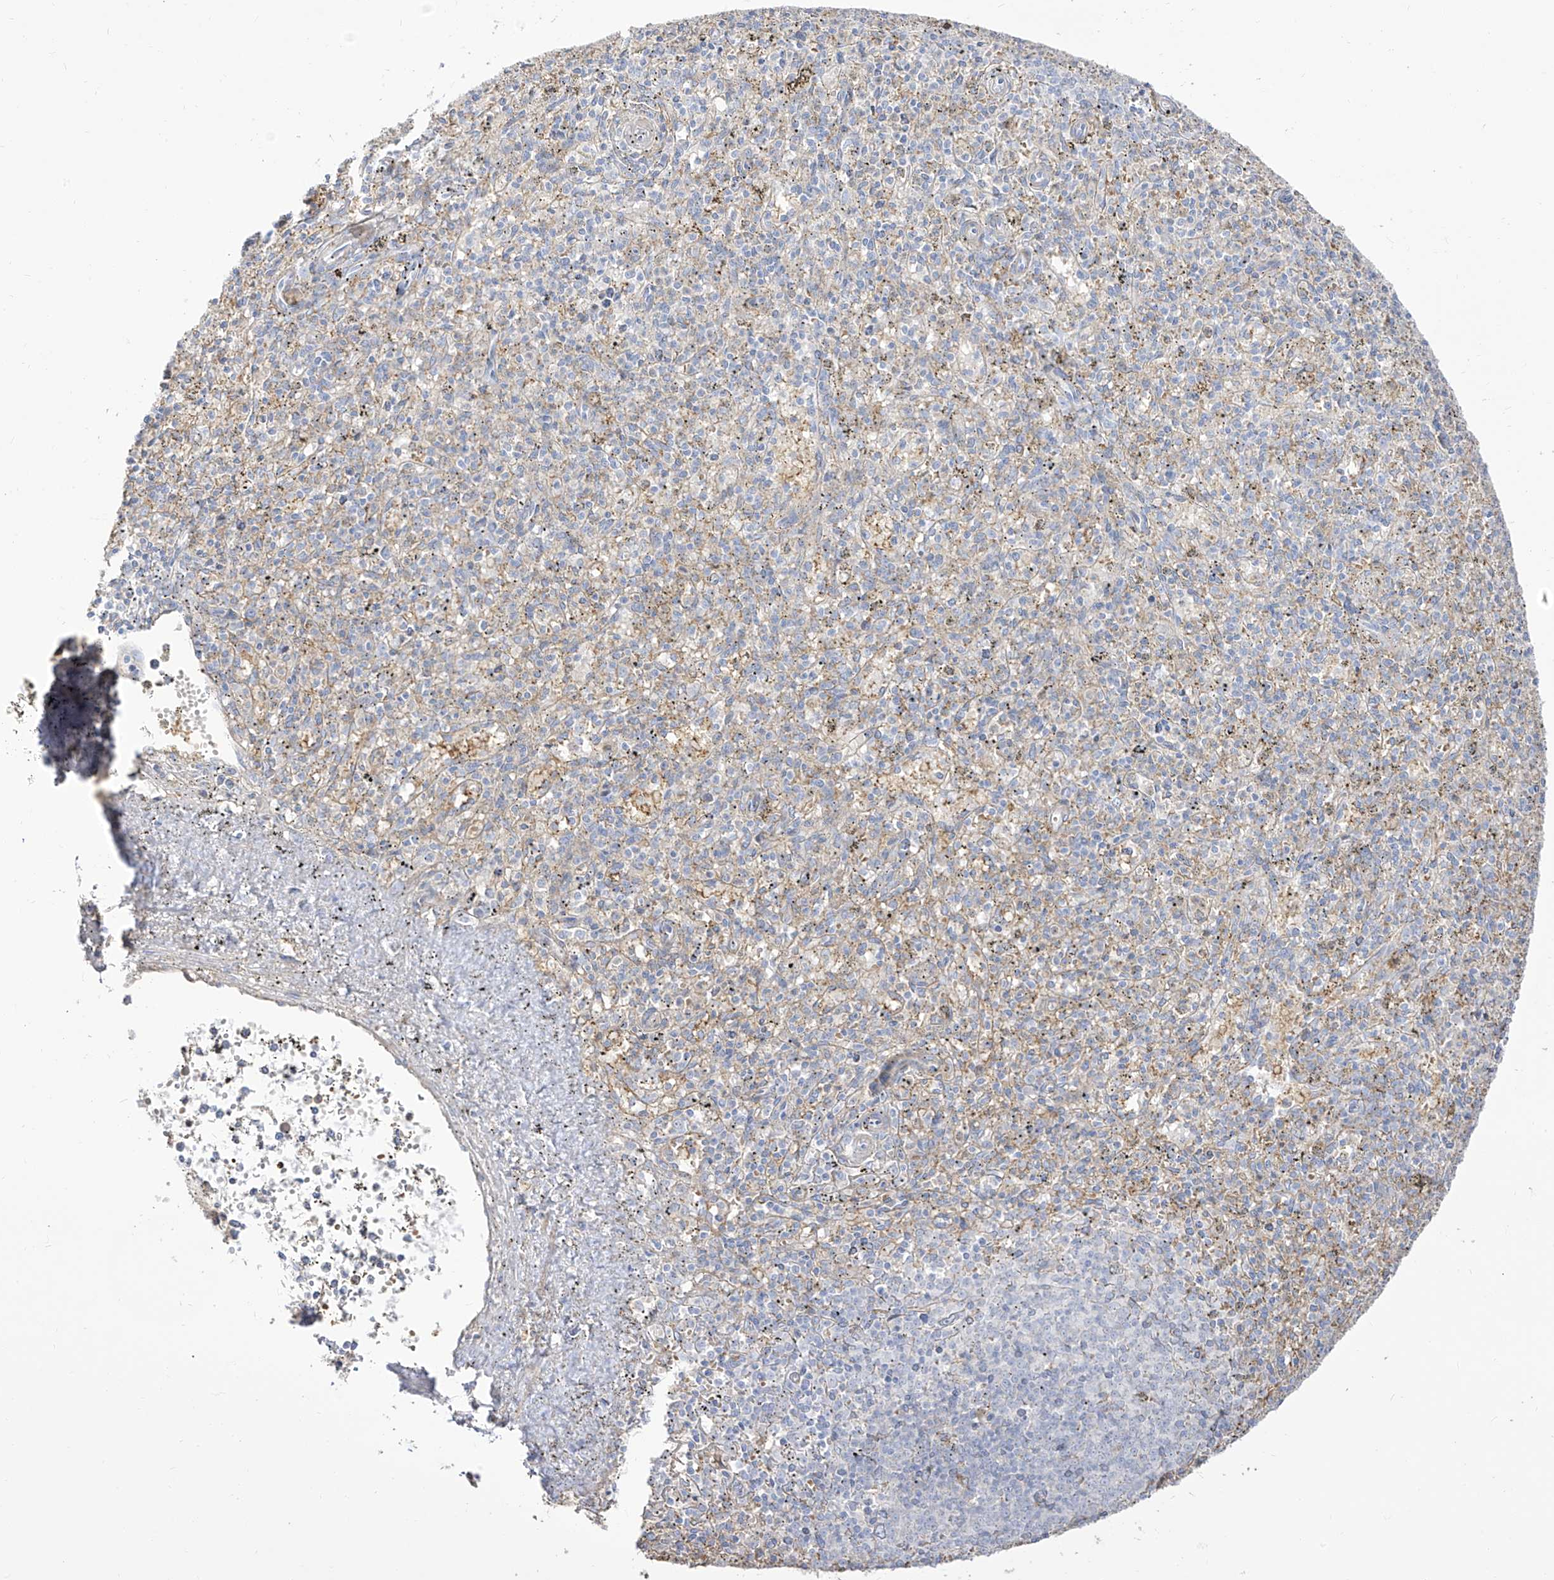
{"staining": {"intensity": "negative", "quantity": "none", "location": "none"}, "tissue": "spleen", "cell_type": "Cells in red pulp", "image_type": "normal", "snomed": [{"axis": "morphology", "description": "Normal tissue, NOS"}, {"axis": "topography", "description": "Spleen"}], "caption": "Histopathology image shows no significant protein staining in cells in red pulp of benign spleen.", "gene": "ZGRF1", "patient": {"sex": "male", "age": 72}}